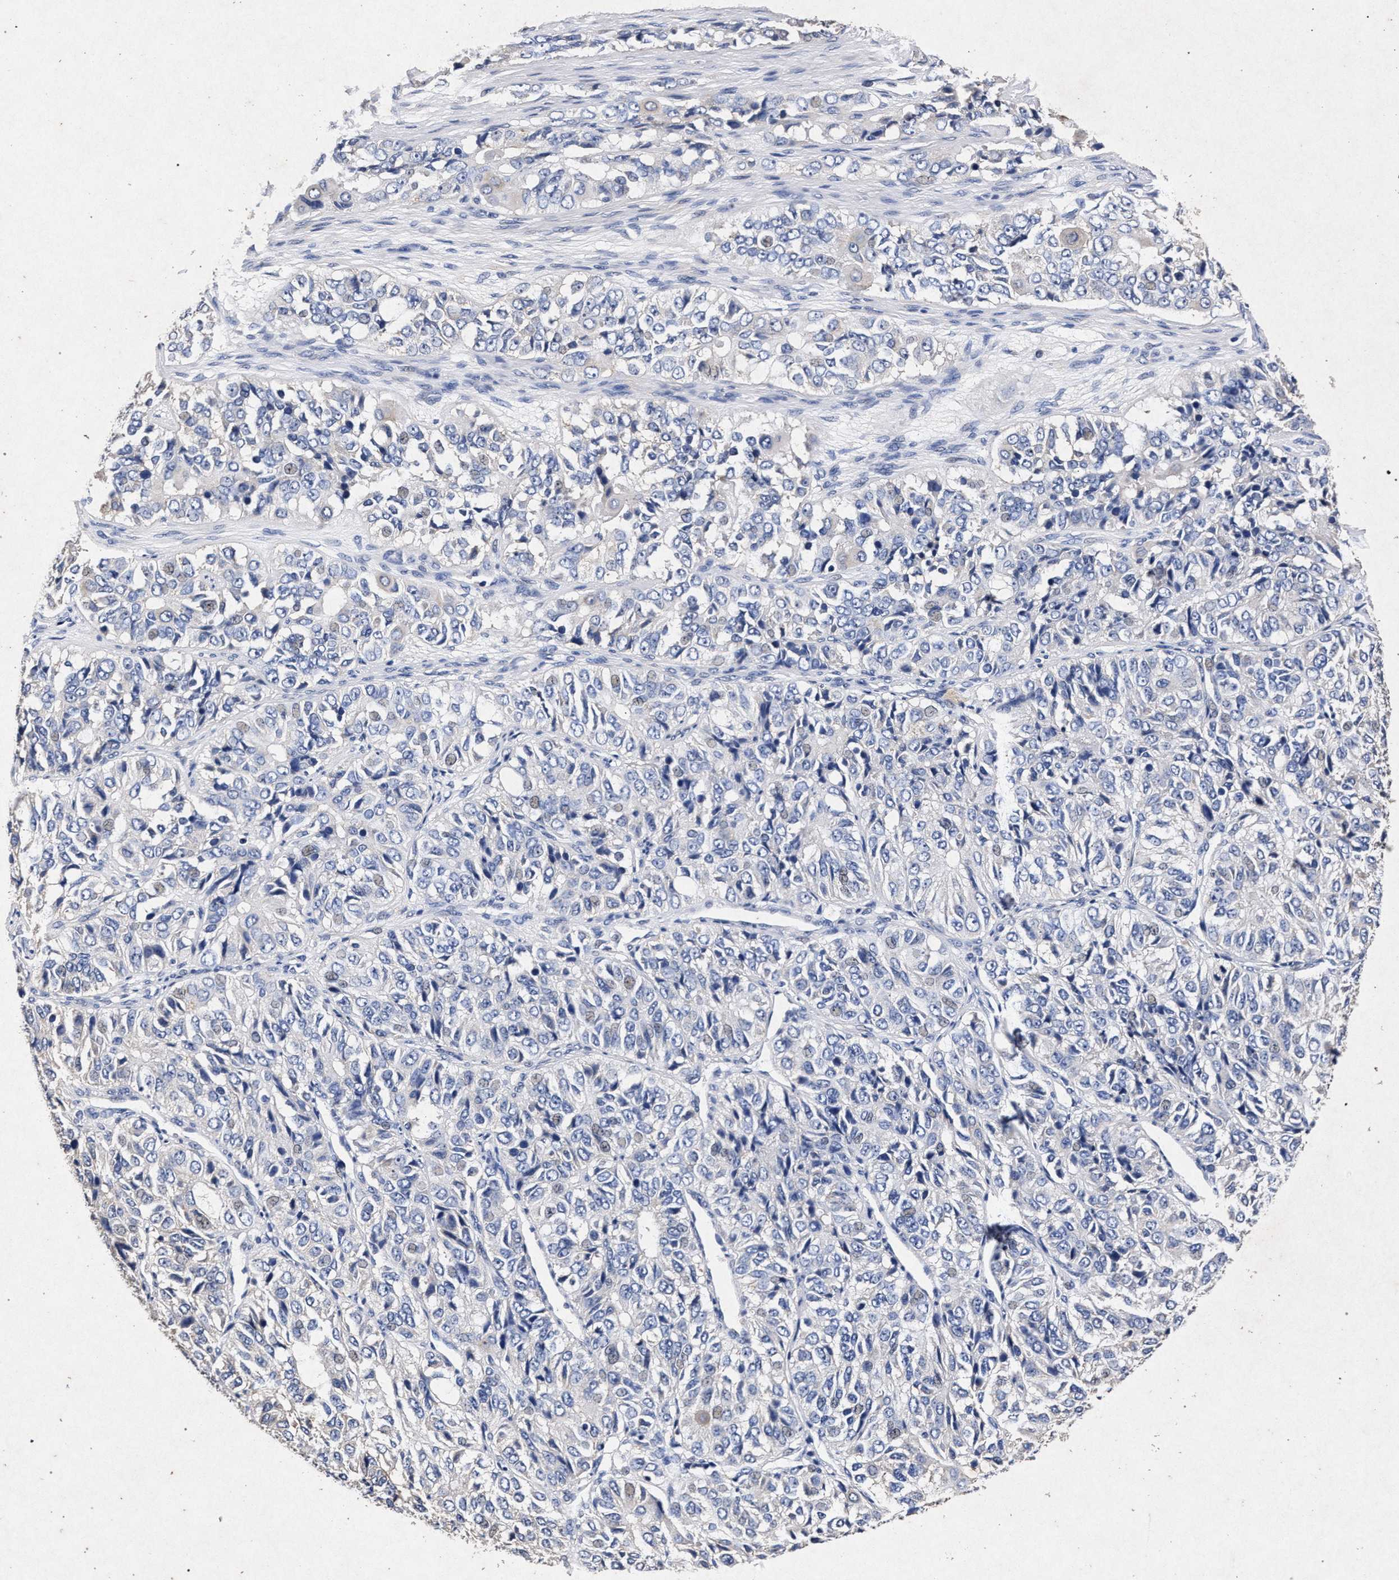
{"staining": {"intensity": "negative", "quantity": "none", "location": "none"}, "tissue": "ovarian cancer", "cell_type": "Tumor cells", "image_type": "cancer", "snomed": [{"axis": "morphology", "description": "Carcinoma, endometroid"}, {"axis": "topography", "description": "Ovary"}], "caption": "Ovarian cancer stained for a protein using IHC demonstrates no positivity tumor cells.", "gene": "ATP1A2", "patient": {"sex": "female", "age": 51}}